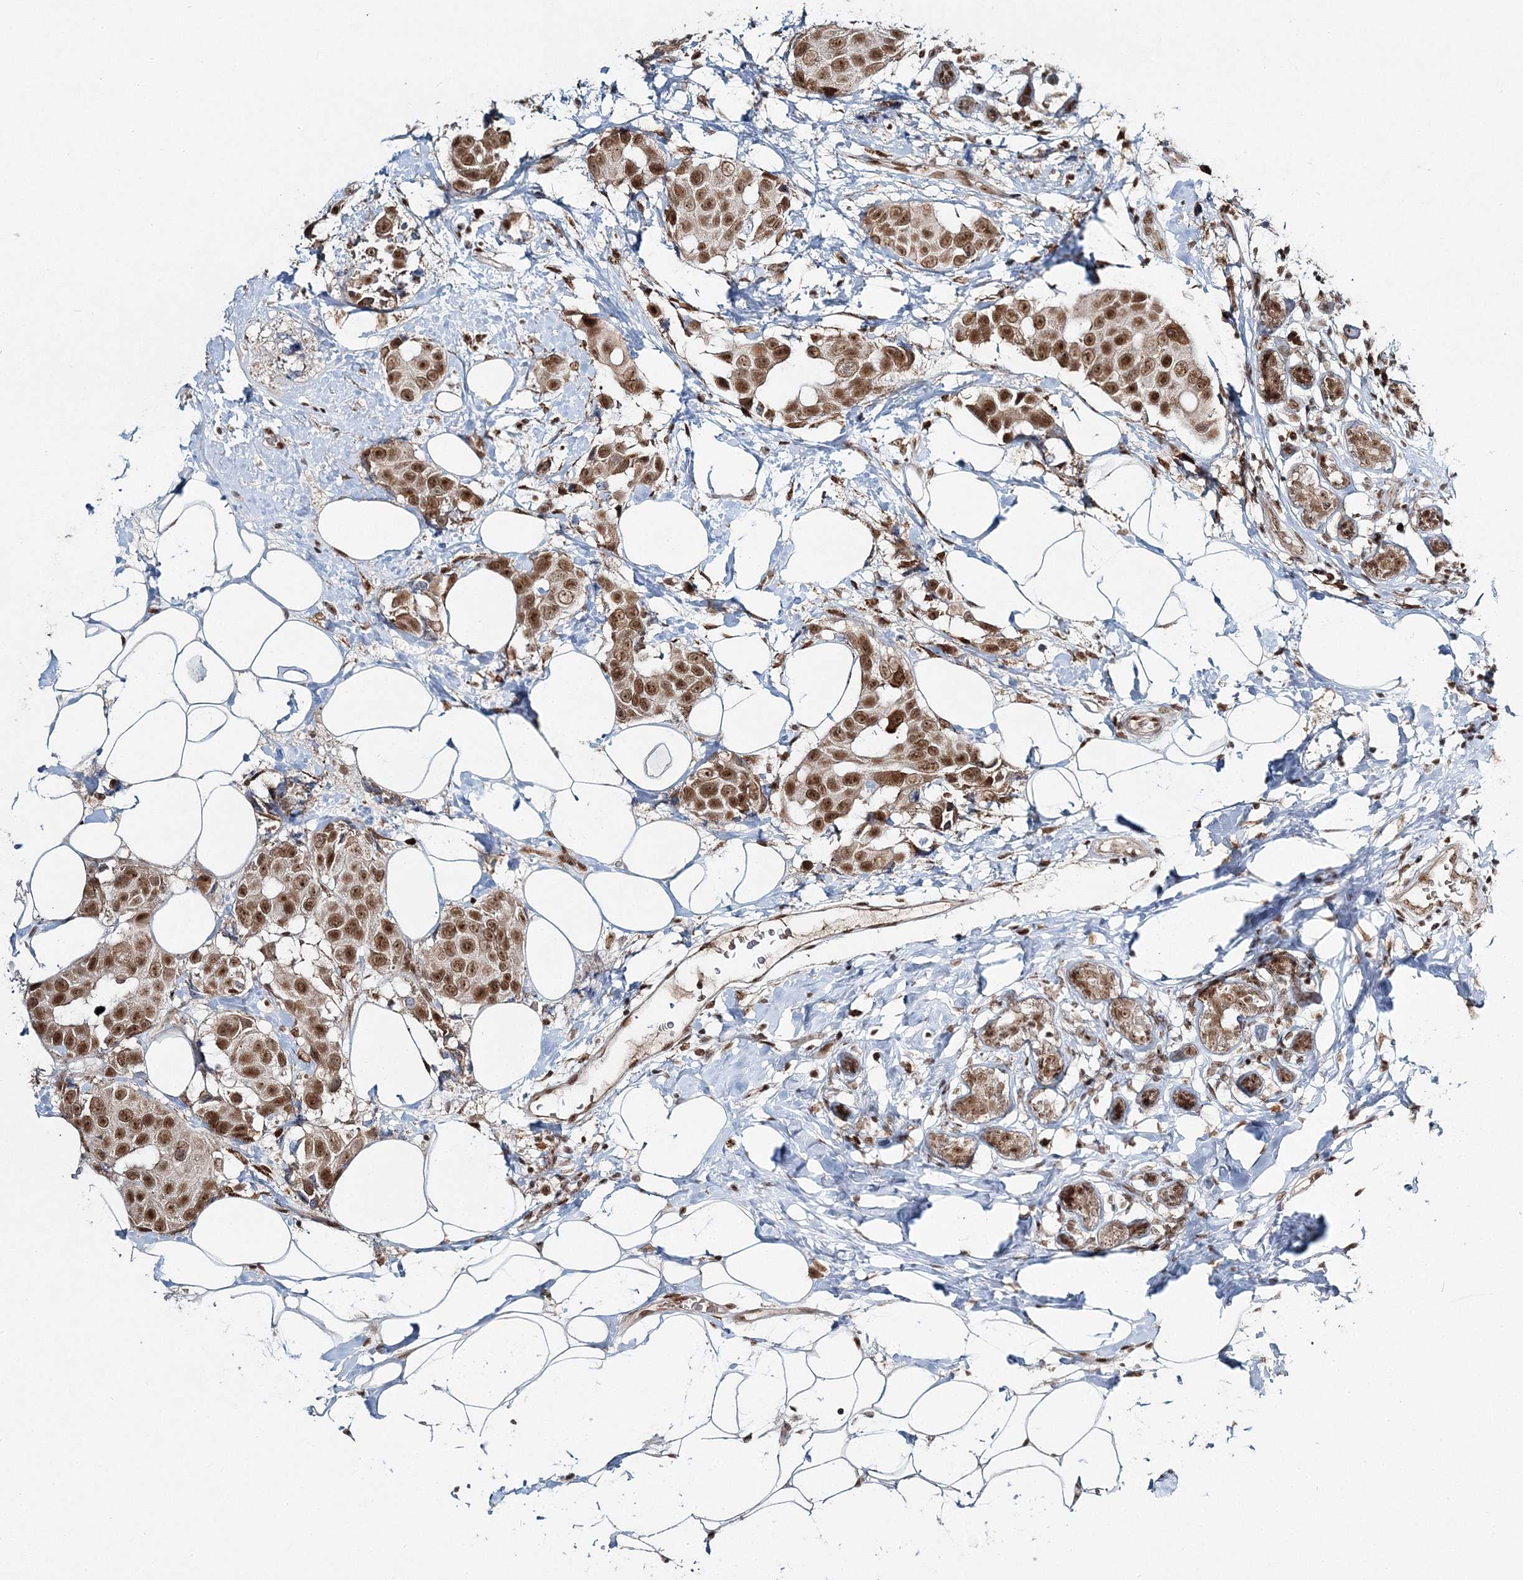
{"staining": {"intensity": "strong", "quantity": ">75%", "location": "nuclear"}, "tissue": "breast cancer", "cell_type": "Tumor cells", "image_type": "cancer", "snomed": [{"axis": "morphology", "description": "Normal tissue, NOS"}, {"axis": "morphology", "description": "Duct carcinoma"}, {"axis": "topography", "description": "Breast"}], "caption": "This histopathology image reveals immunohistochemistry (IHC) staining of human breast cancer, with high strong nuclear staining in approximately >75% of tumor cells.", "gene": "QRICH1", "patient": {"sex": "female", "age": 39}}